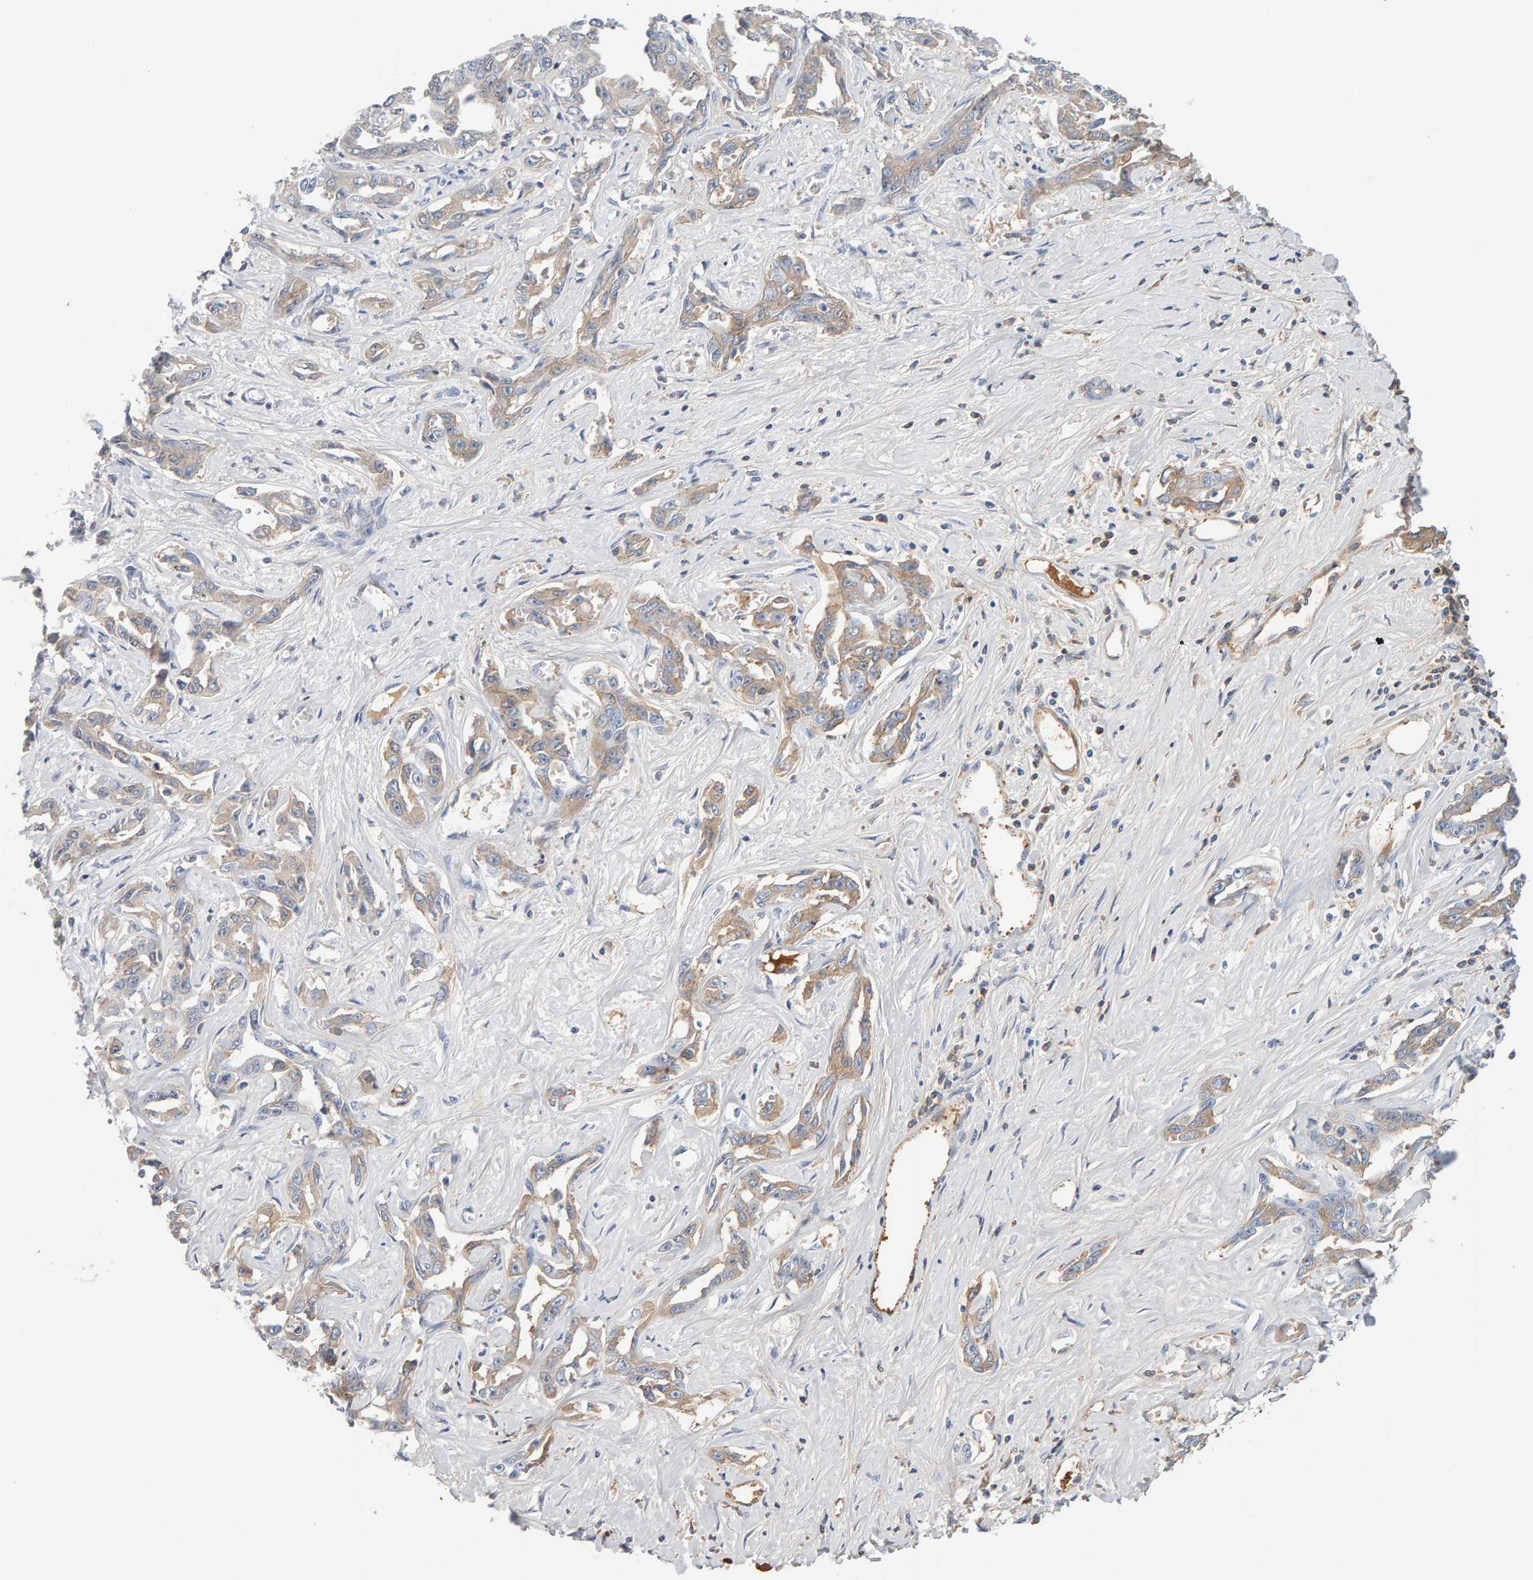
{"staining": {"intensity": "weak", "quantity": "25%-75%", "location": "cytoplasmic/membranous"}, "tissue": "liver cancer", "cell_type": "Tumor cells", "image_type": "cancer", "snomed": [{"axis": "morphology", "description": "Cholangiocarcinoma"}, {"axis": "topography", "description": "Liver"}], "caption": "Brown immunohistochemical staining in human liver cholangiocarcinoma displays weak cytoplasmic/membranous staining in approximately 25%-75% of tumor cells. Using DAB (brown) and hematoxylin (blue) stains, captured at high magnification using brightfield microscopy.", "gene": "CTH", "patient": {"sex": "male", "age": 59}}